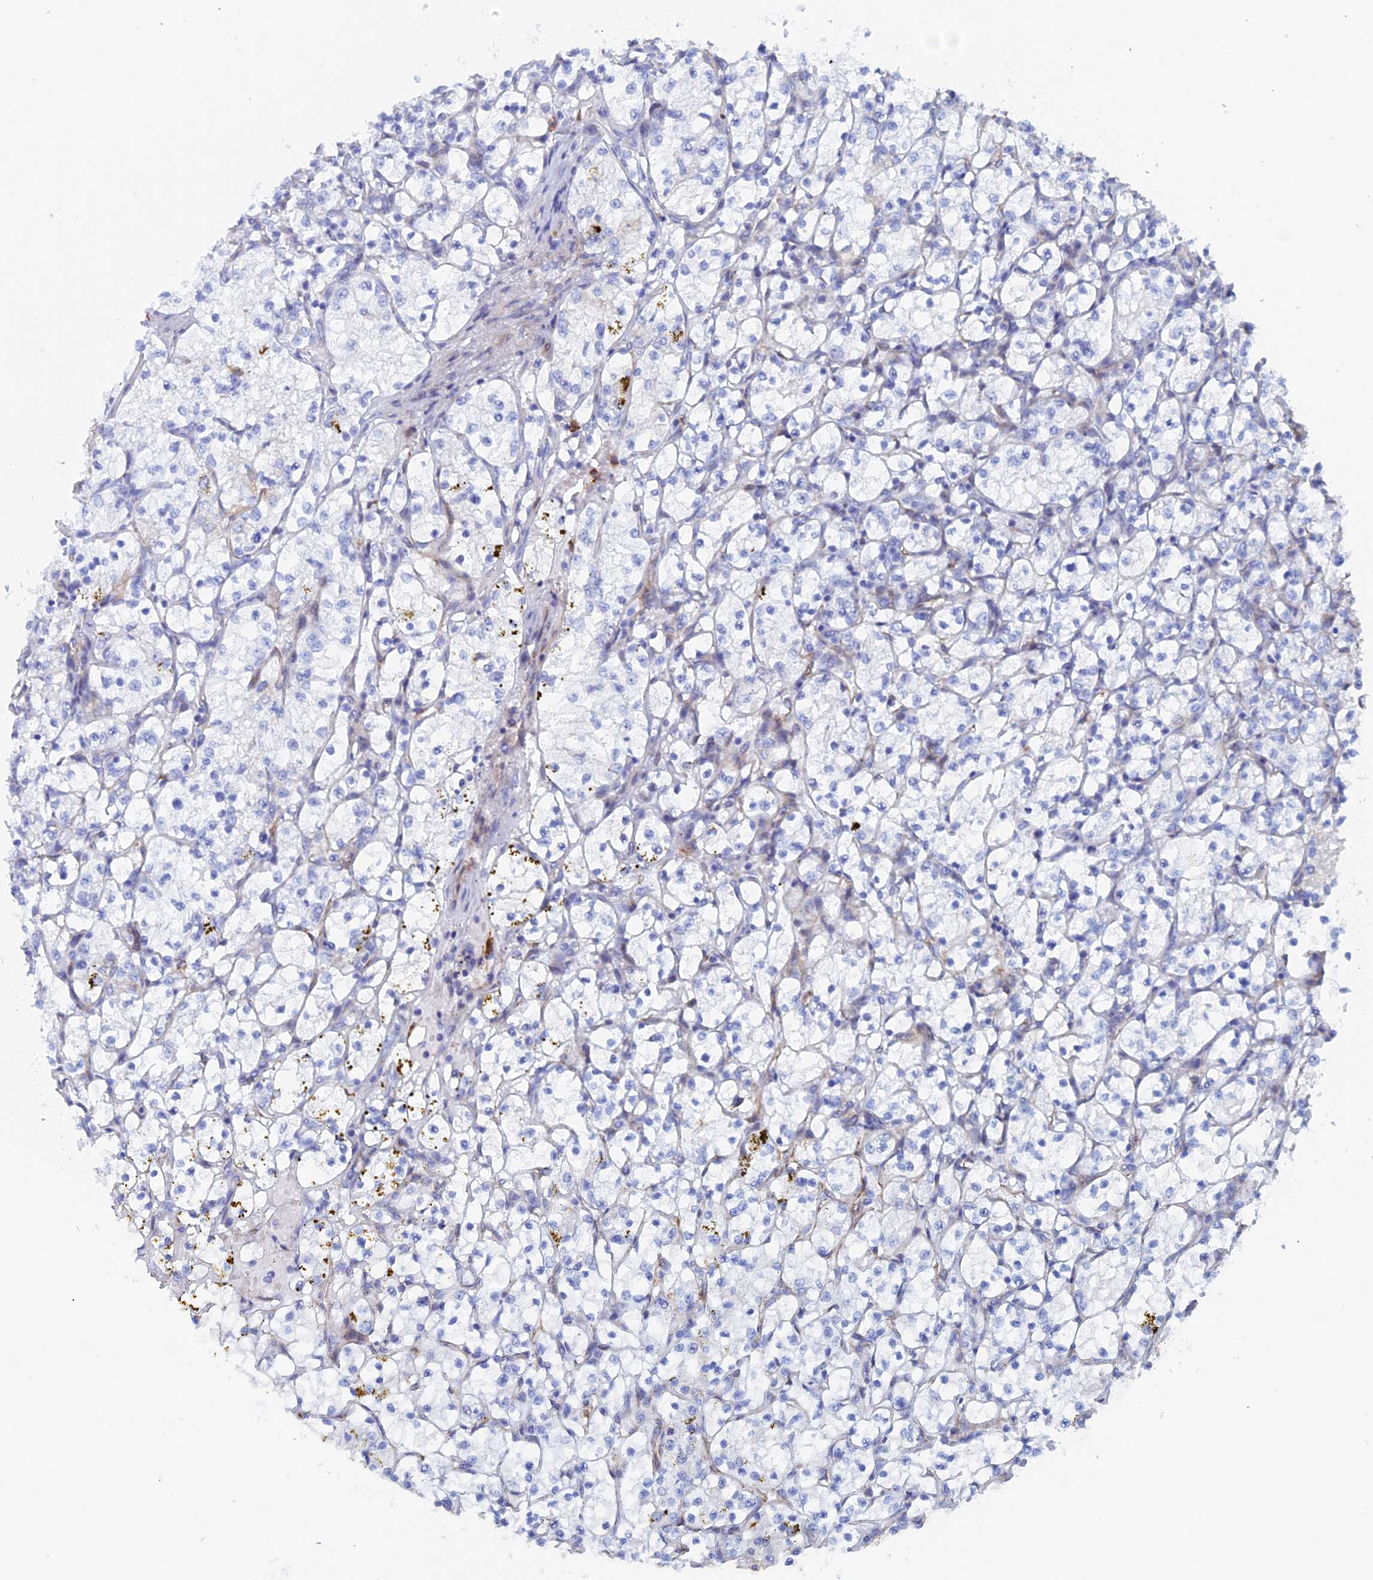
{"staining": {"intensity": "negative", "quantity": "none", "location": "none"}, "tissue": "renal cancer", "cell_type": "Tumor cells", "image_type": "cancer", "snomed": [{"axis": "morphology", "description": "Adenocarcinoma, NOS"}, {"axis": "topography", "description": "Kidney"}], "caption": "Tumor cells are negative for brown protein staining in renal adenocarcinoma.", "gene": "COG7", "patient": {"sex": "female", "age": 69}}